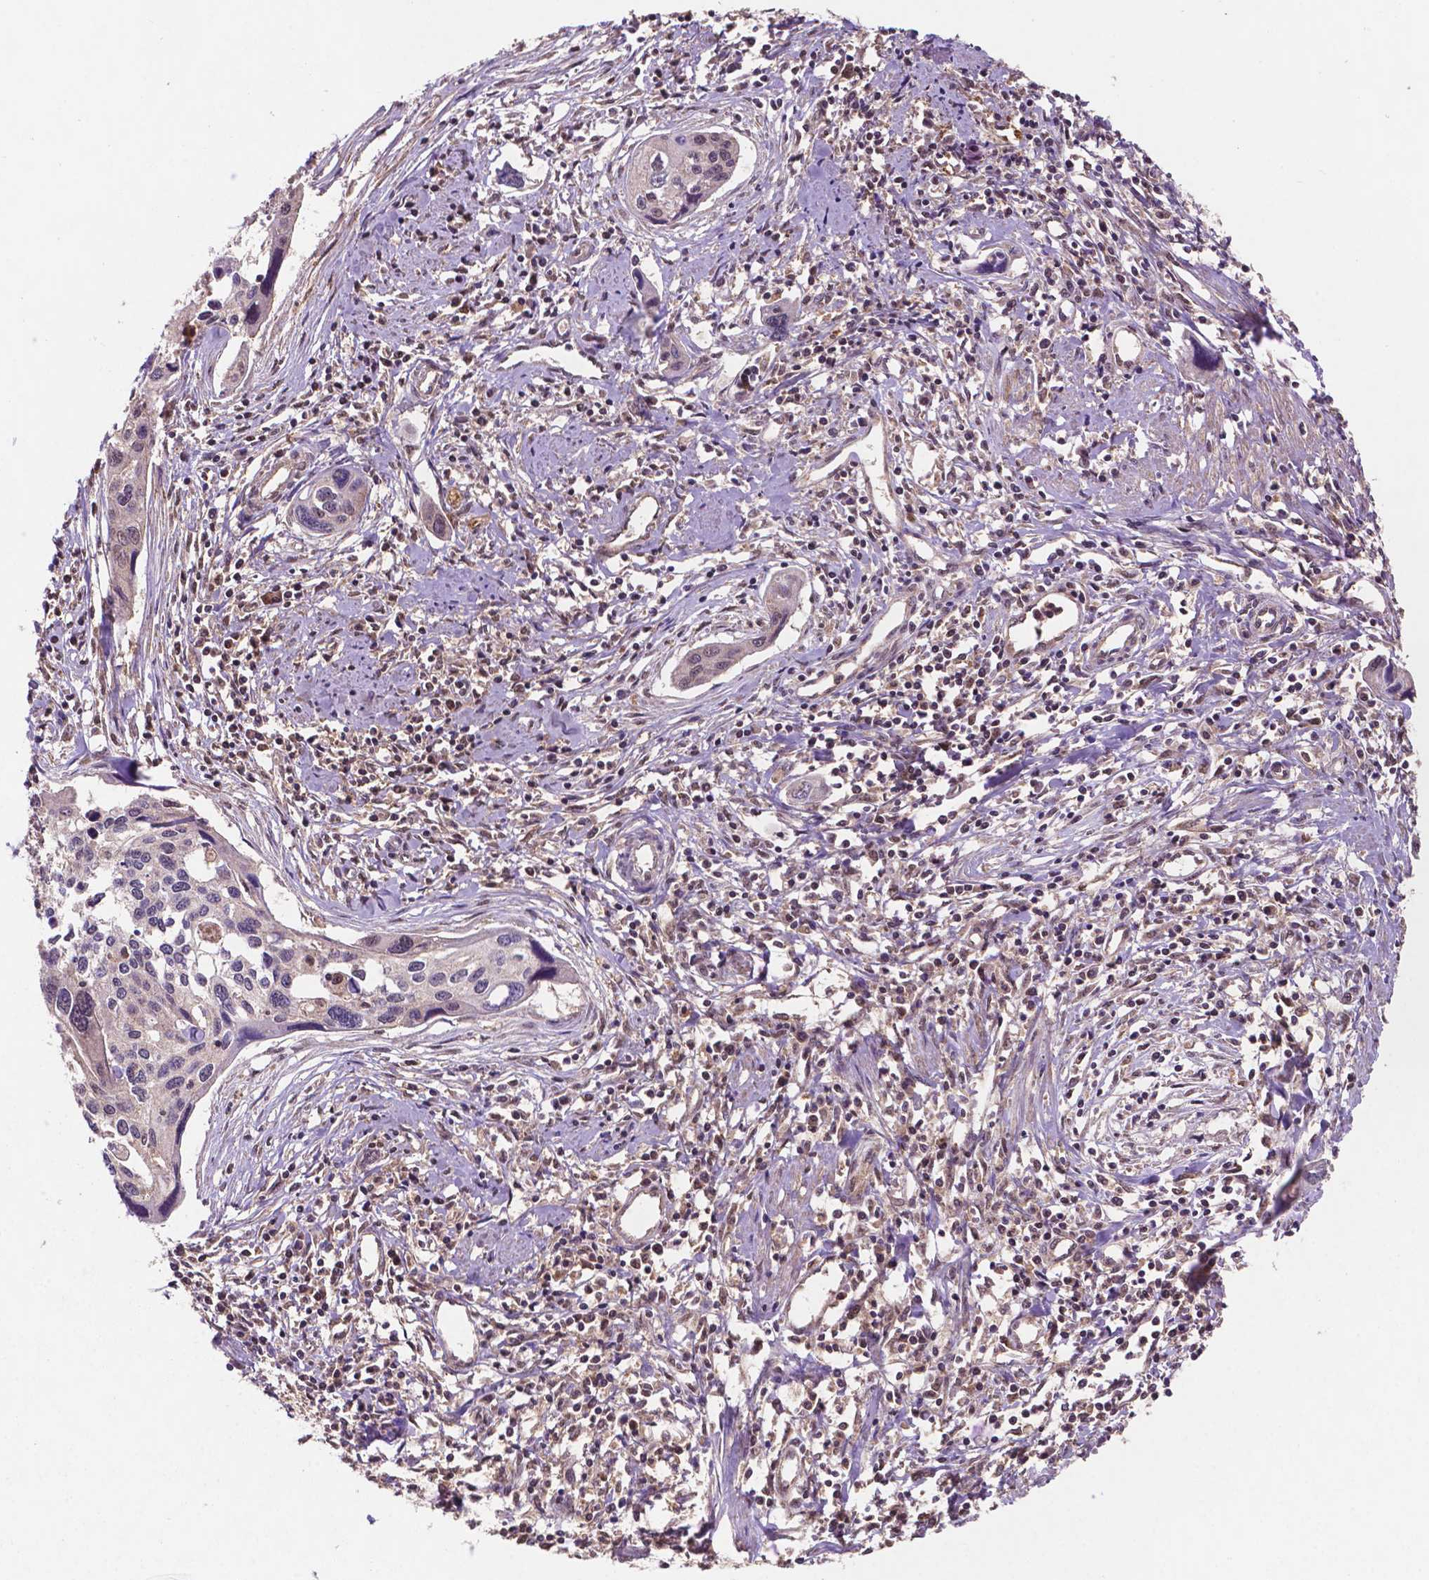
{"staining": {"intensity": "negative", "quantity": "none", "location": "none"}, "tissue": "cervical cancer", "cell_type": "Tumor cells", "image_type": "cancer", "snomed": [{"axis": "morphology", "description": "Squamous cell carcinoma, NOS"}, {"axis": "topography", "description": "Cervix"}], "caption": "High magnification brightfield microscopy of cervical cancer (squamous cell carcinoma) stained with DAB (brown) and counterstained with hematoxylin (blue): tumor cells show no significant expression.", "gene": "UBE2L6", "patient": {"sex": "female", "age": 31}}